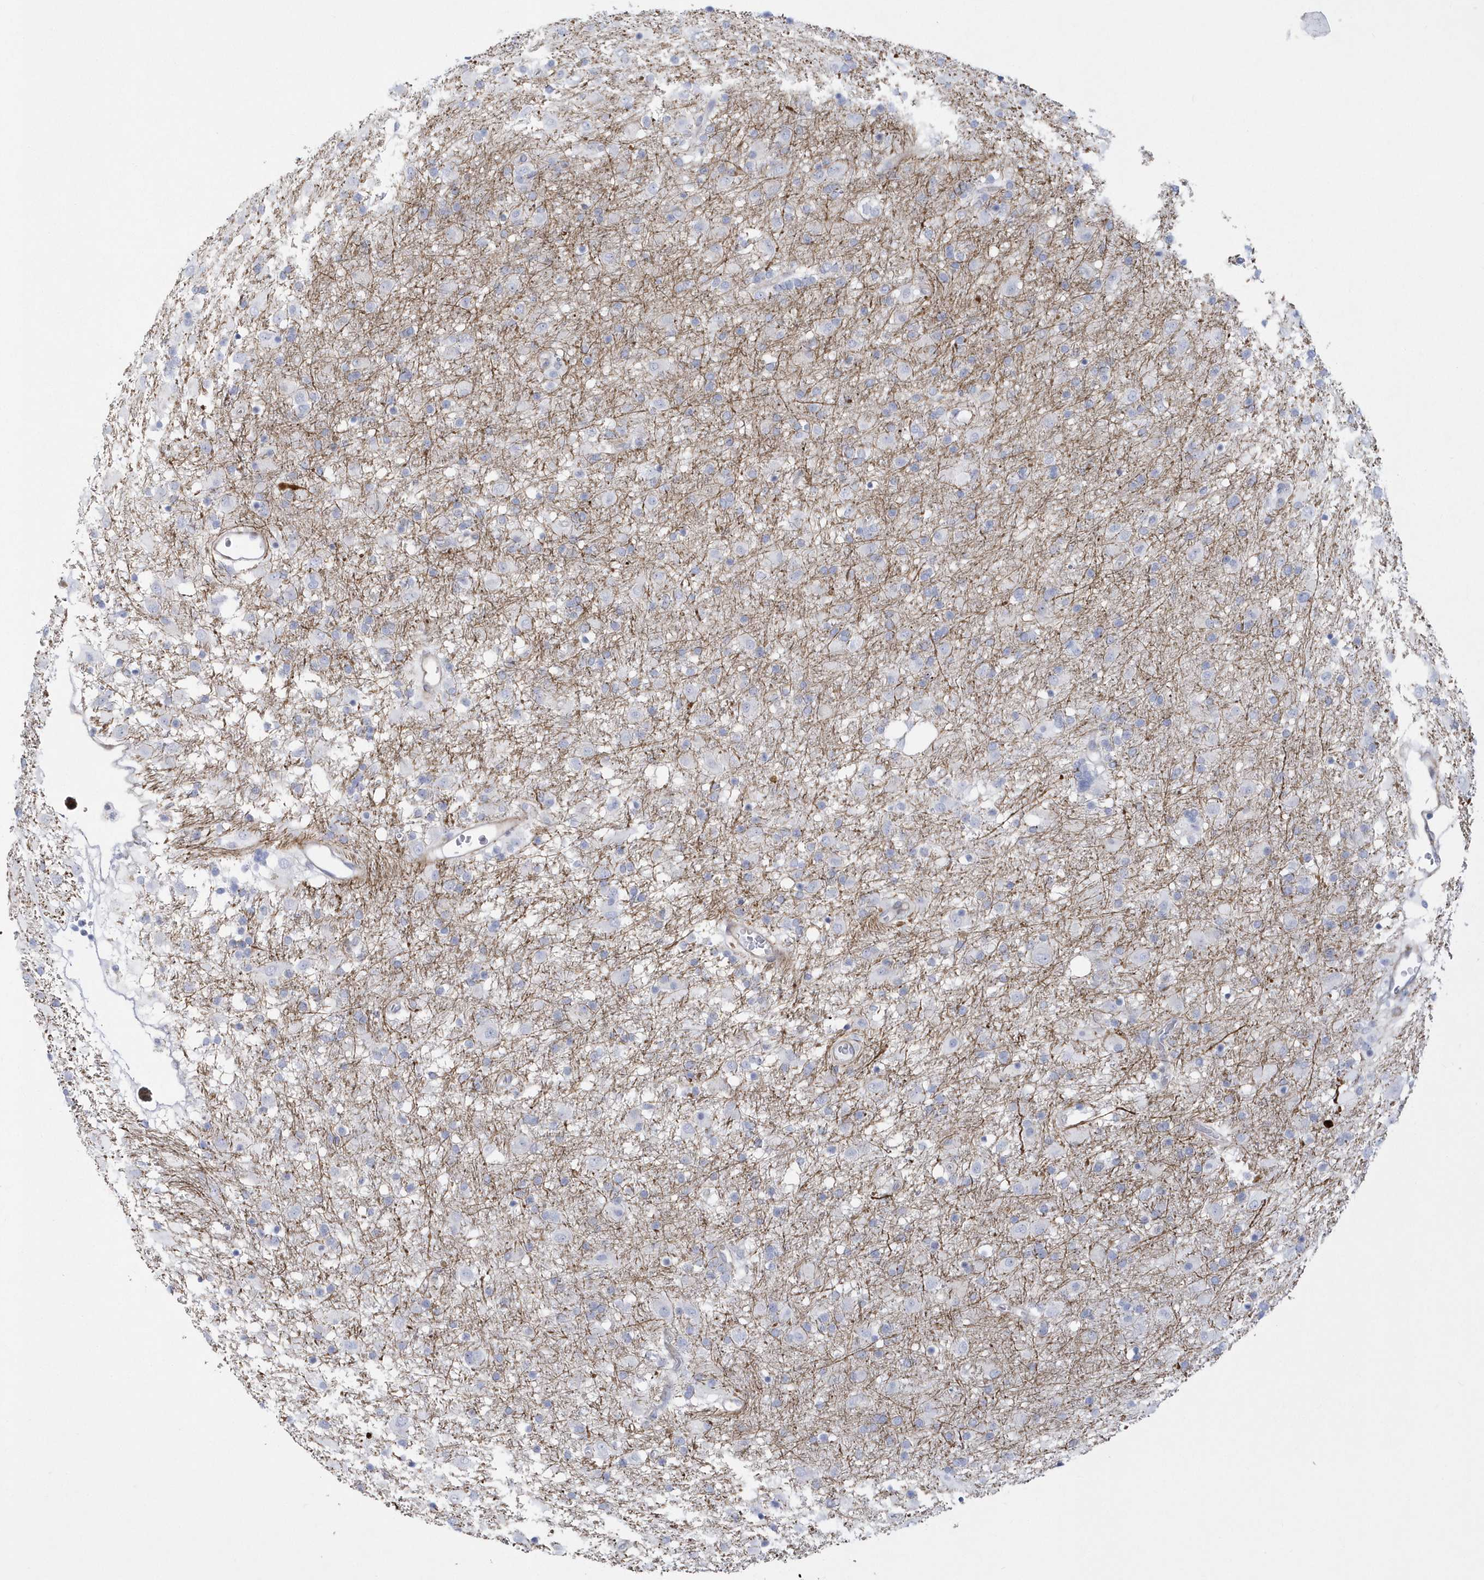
{"staining": {"intensity": "negative", "quantity": "none", "location": "none"}, "tissue": "glioma", "cell_type": "Tumor cells", "image_type": "cancer", "snomed": [{"axis": "morphology", "description": "Glioma, malignant, Low grade"}, {"axis": "topography", "description": "Brain"}], "caption": "A histopathology image of human malignant glioma (low-grade) is negative for staining in tumor cells.", "gene": "WDR27", "patient": {"sex": "male", "age": 65}}